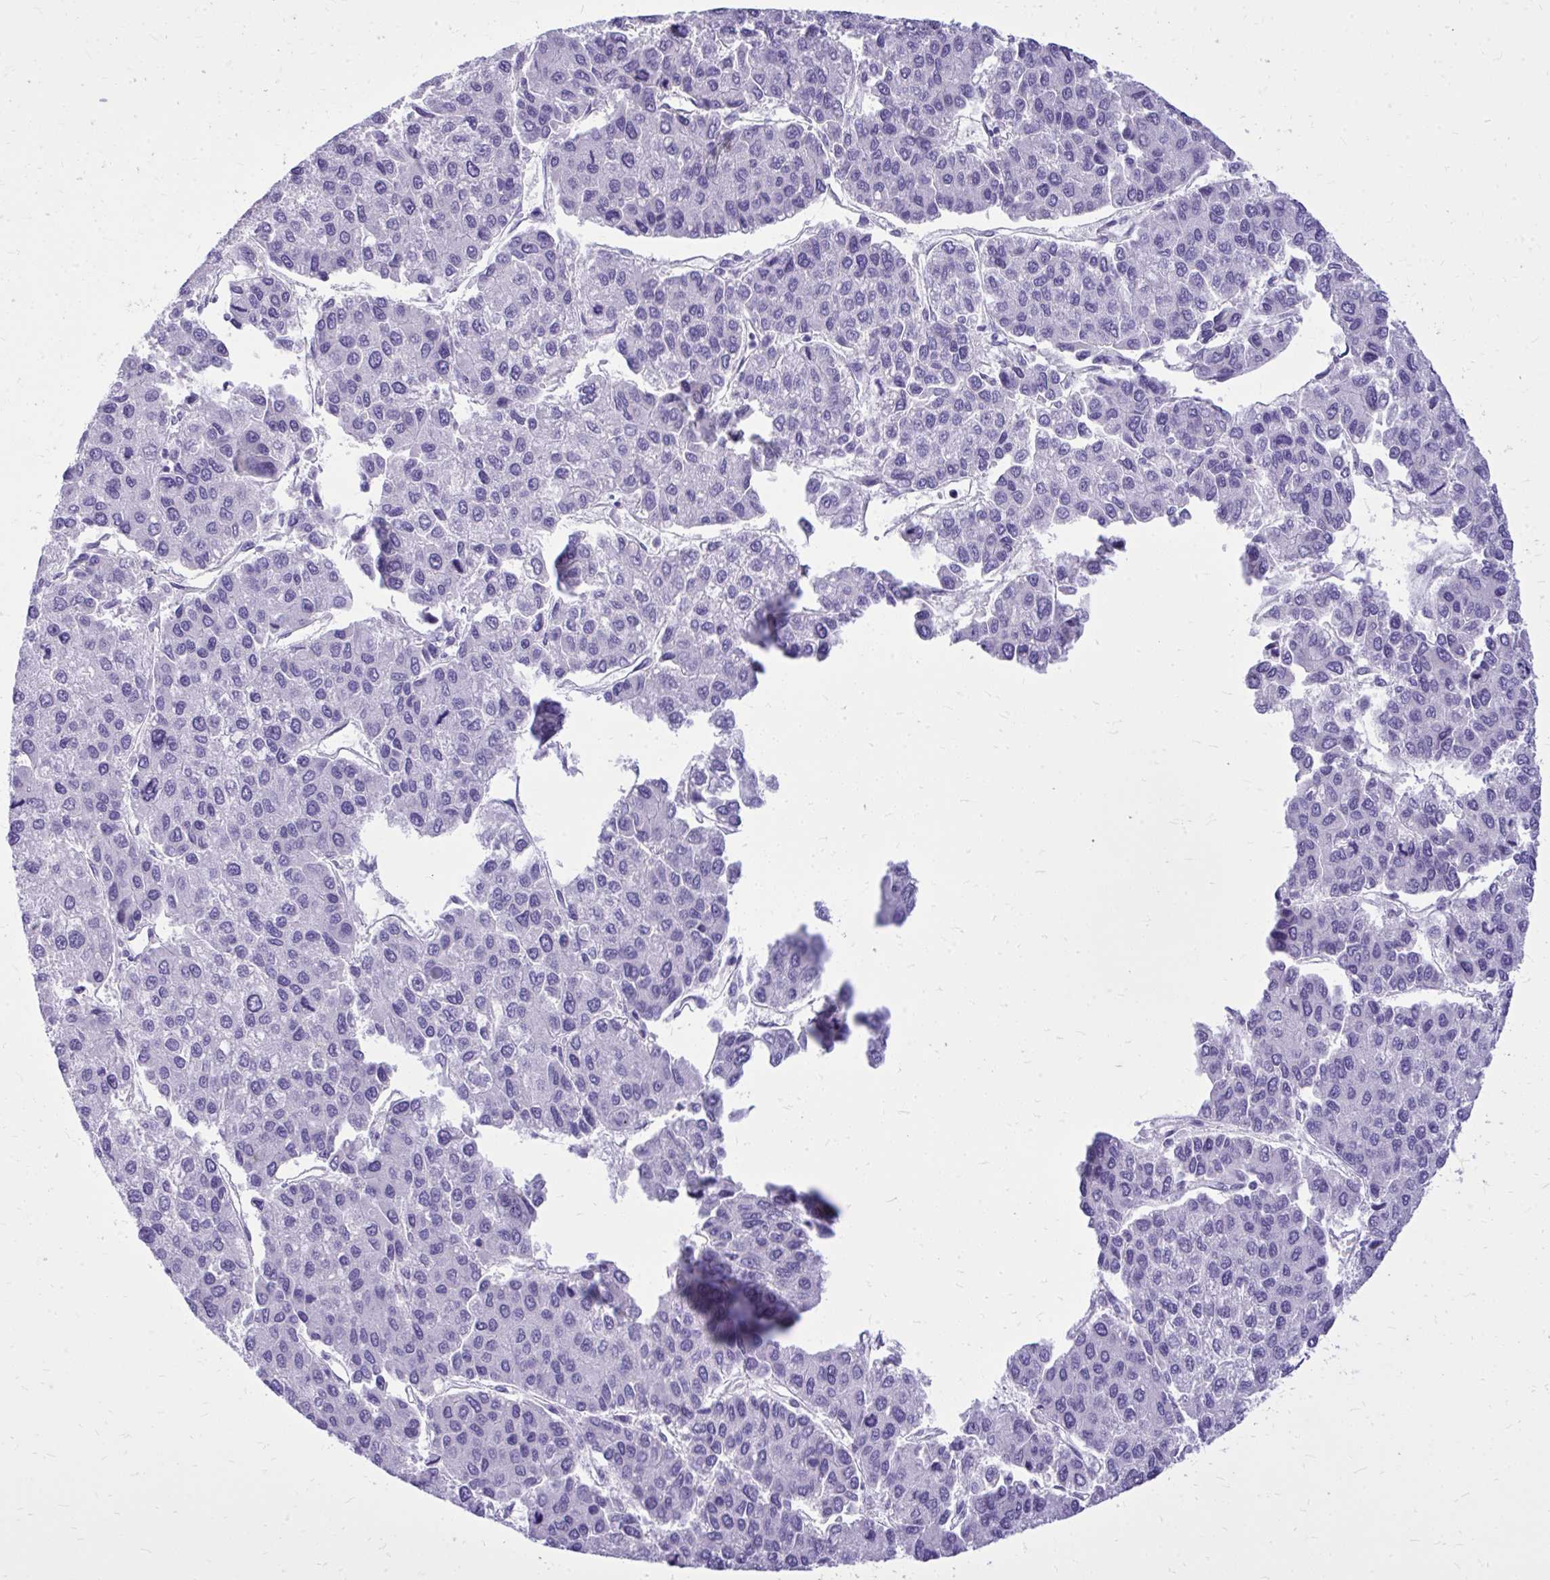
{"staining": {"intensity": "negative", "quantity": "none", "location": "none"}, "tissue": "liver cancer", "cell_type": "Tumor cells", "image_type": "cancer", "snomed": [{"axis": "morphology", "description": "Carcinoma, Hepatocellular, NOS"}, {"axis": "topography", "description": "Liver"}], "caption": "Tumor cells are negative for brown protein staining in liver cancer. (Stains: DAB (3,3'-diaminobenzidine) immunohistochemistry with hematoxylin counter stain, Microscopy: brightfield microscopy at high magnification).", "gene": "BCL6B", "patient": {"sex": "female", "age": 66}}